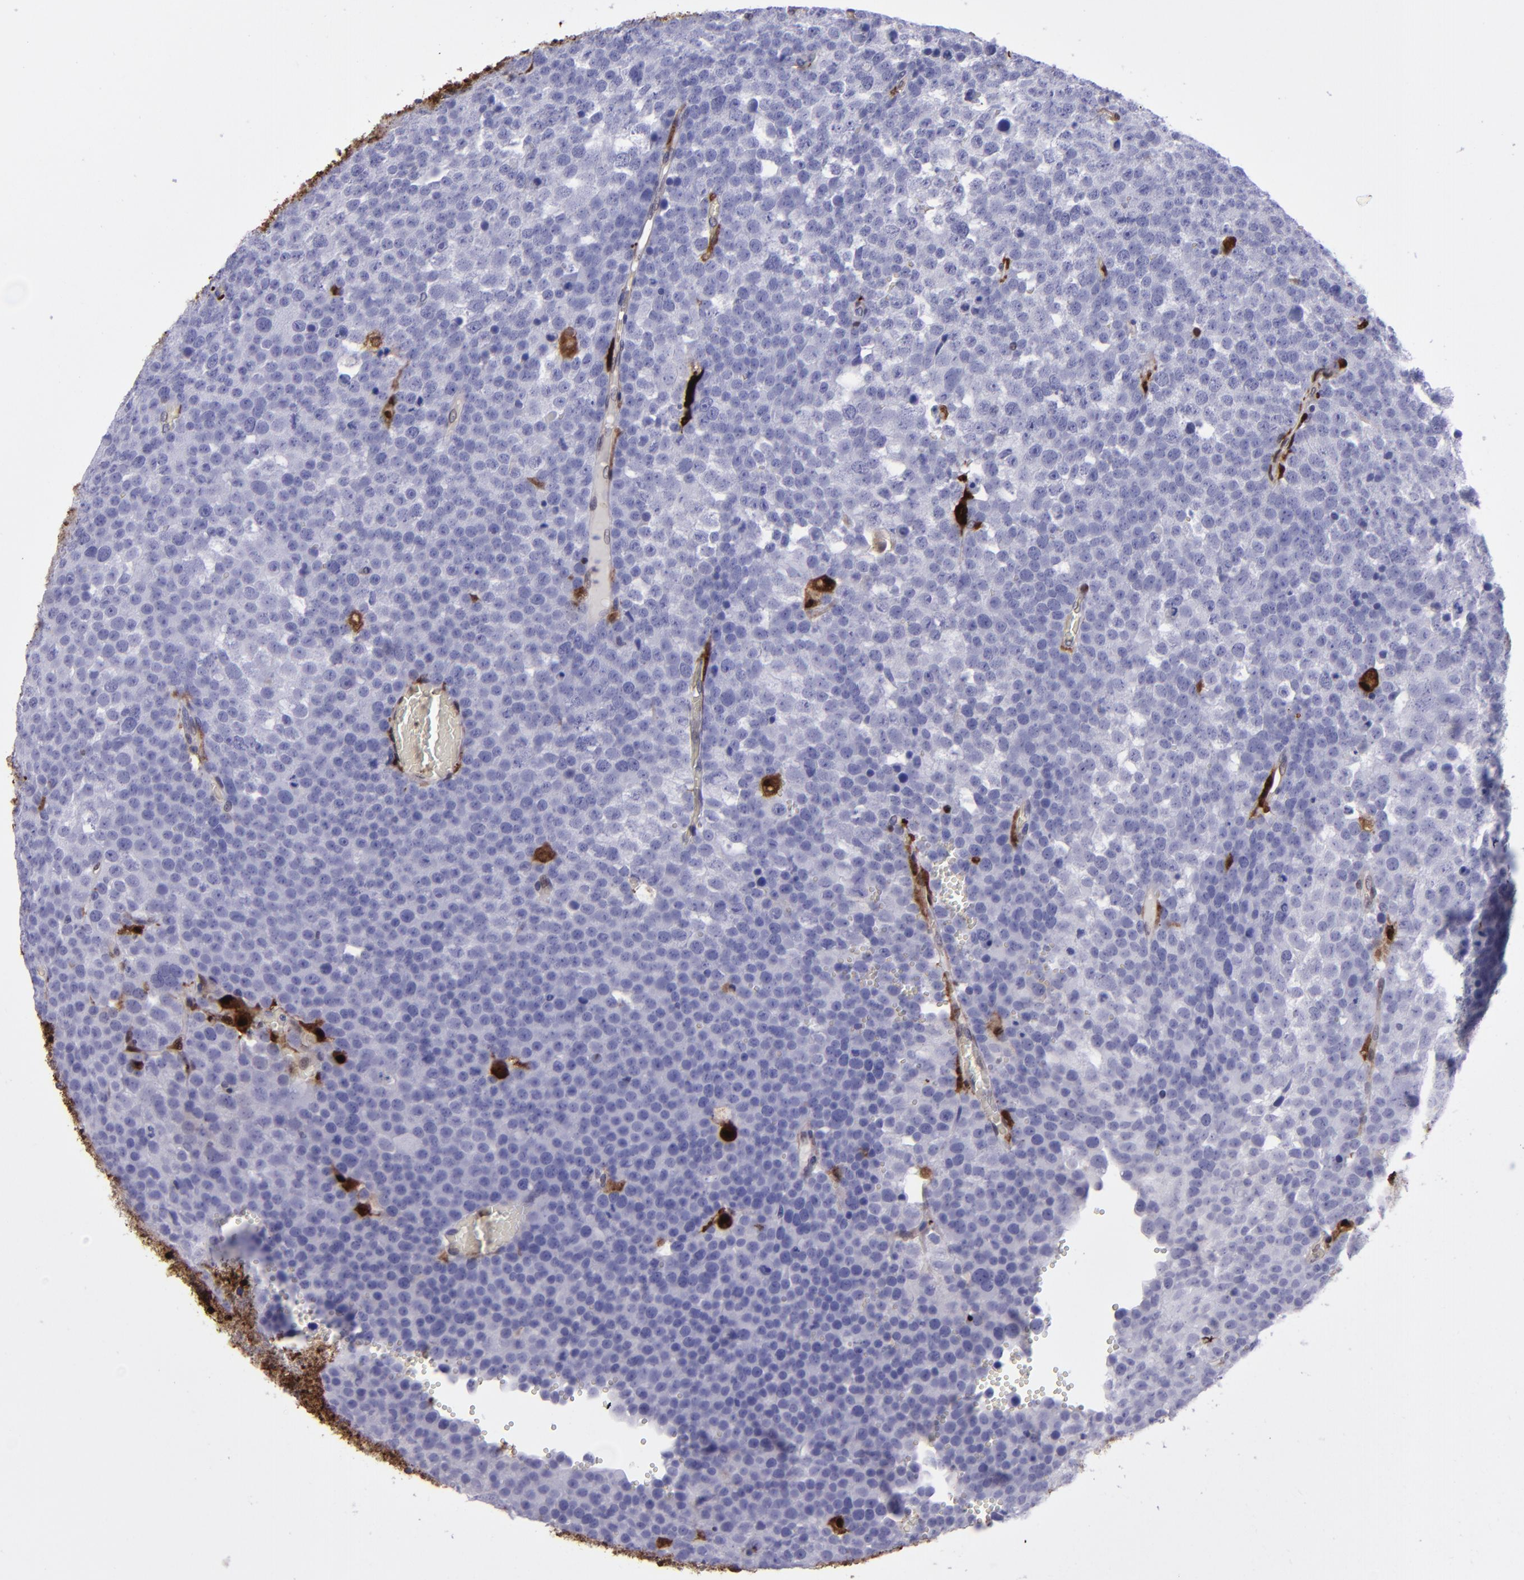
{"staining": {"intensity": "negative", "quantity": "none", "location": "none"}, "tissue": "testis cancer", "cell_type": "Tumor cells", "image_type": "cancer", "snomed": [{"axis": "morphology", "description": "Seminoma, NOS"}, {"axis": "topography", "description": "Testis"}], "caption": "A high-resolution image shows immunohistochemistry staining of testis cancer, which reveals no significant positivity in tumor cells.", "gene": "TYMP", "patient": {"sex": "male", "age": 71}}